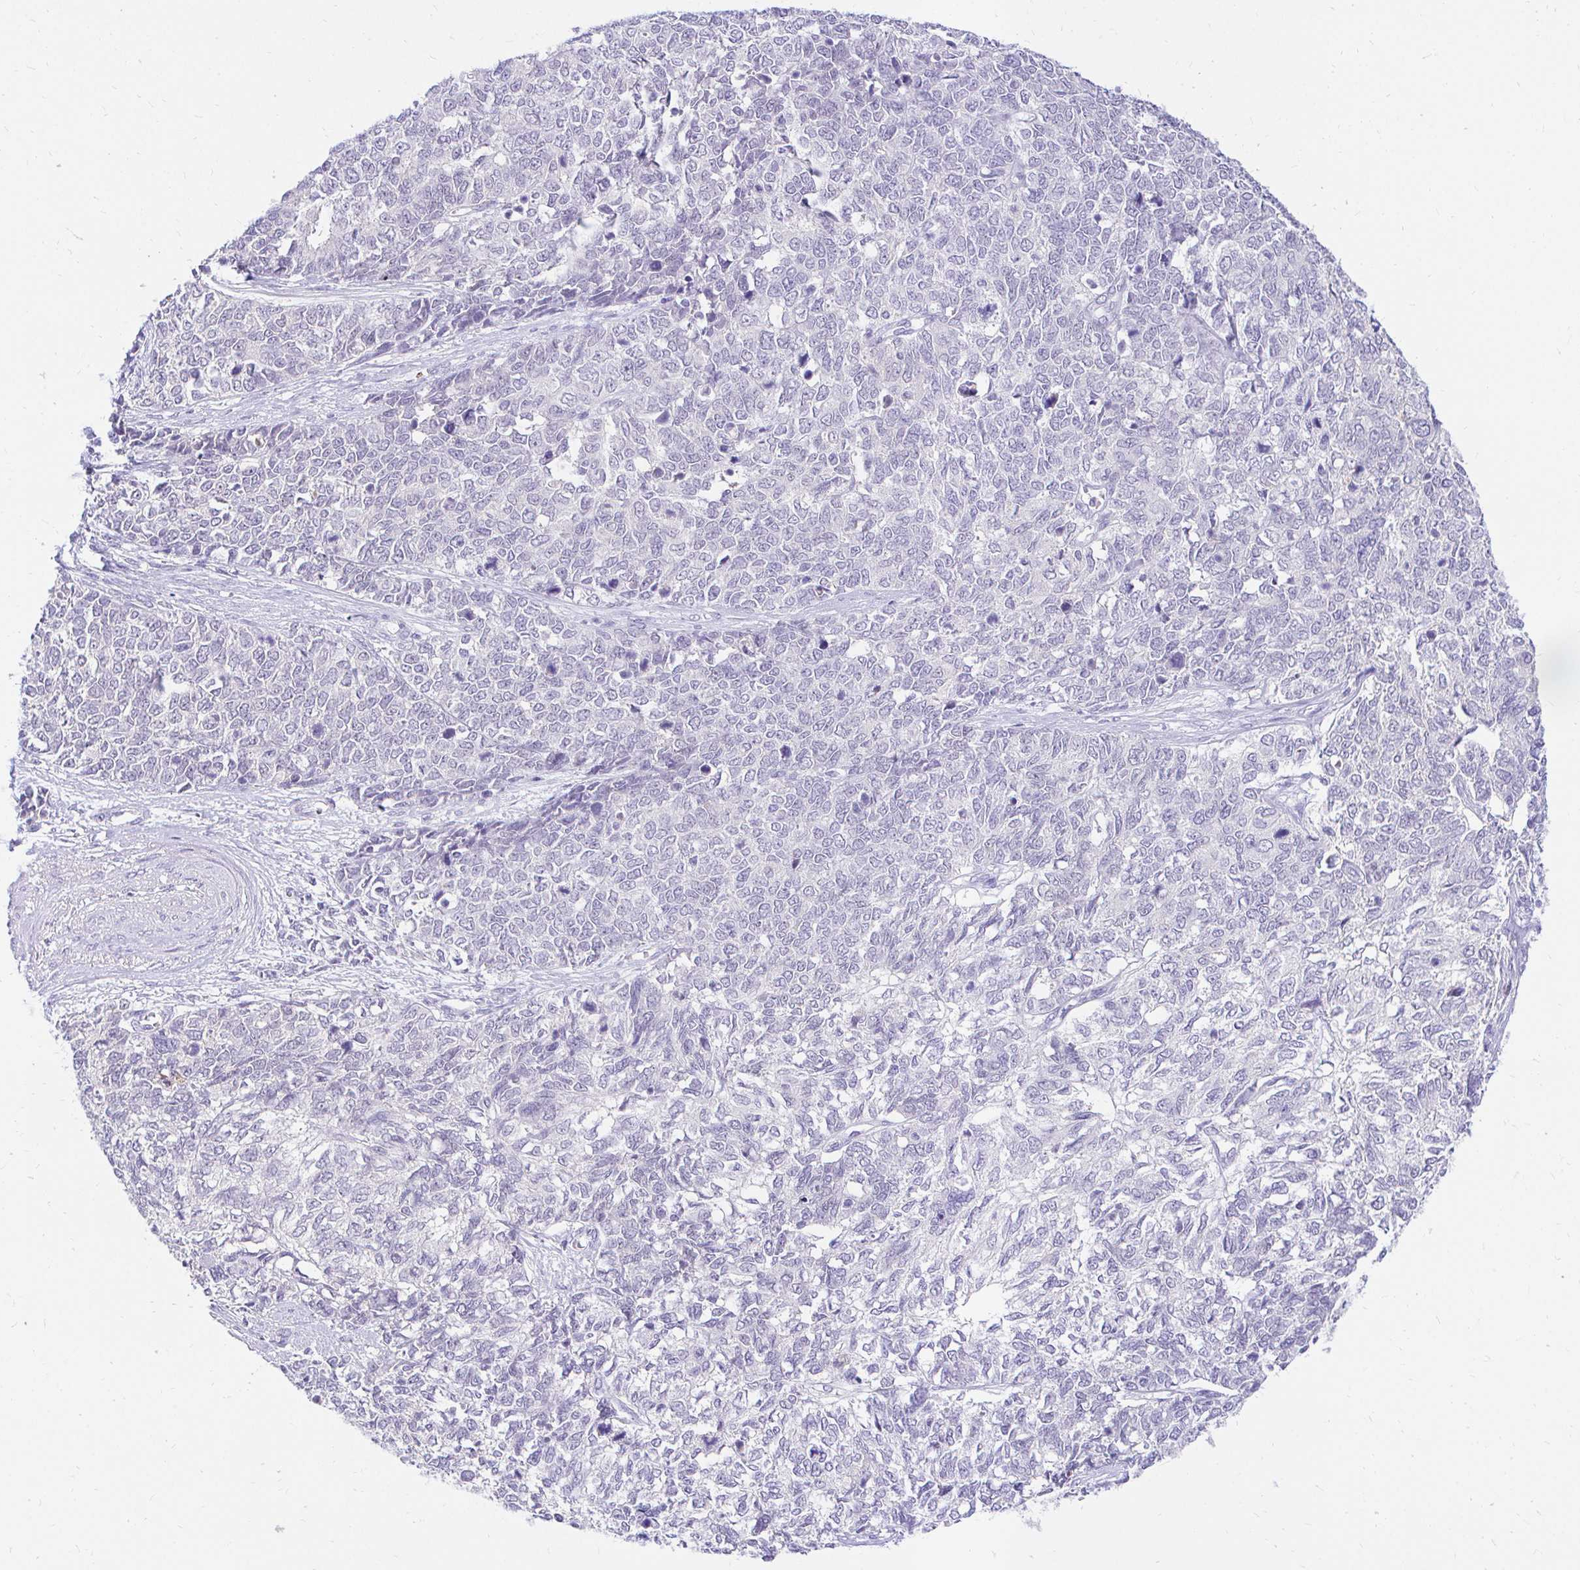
{"staining": {"intensity": "negative", "quantity": "none", "location": "none"}, "tissue": "cervical cancer", "cell_type": "Tumor cells", "image_type": "cancer", "snomed": [{"axis": "morphology", "description": "Adenocarcinoma, NOS"}, {"axis": "topography", "description": "Cervix"}], "caption": "Cervical adenocarcinoma was stained to show a protein in brown. There is no significant expression in tumor cells.", "gene": "FATE1", "patient": {"sex": "female", "age": 63}}